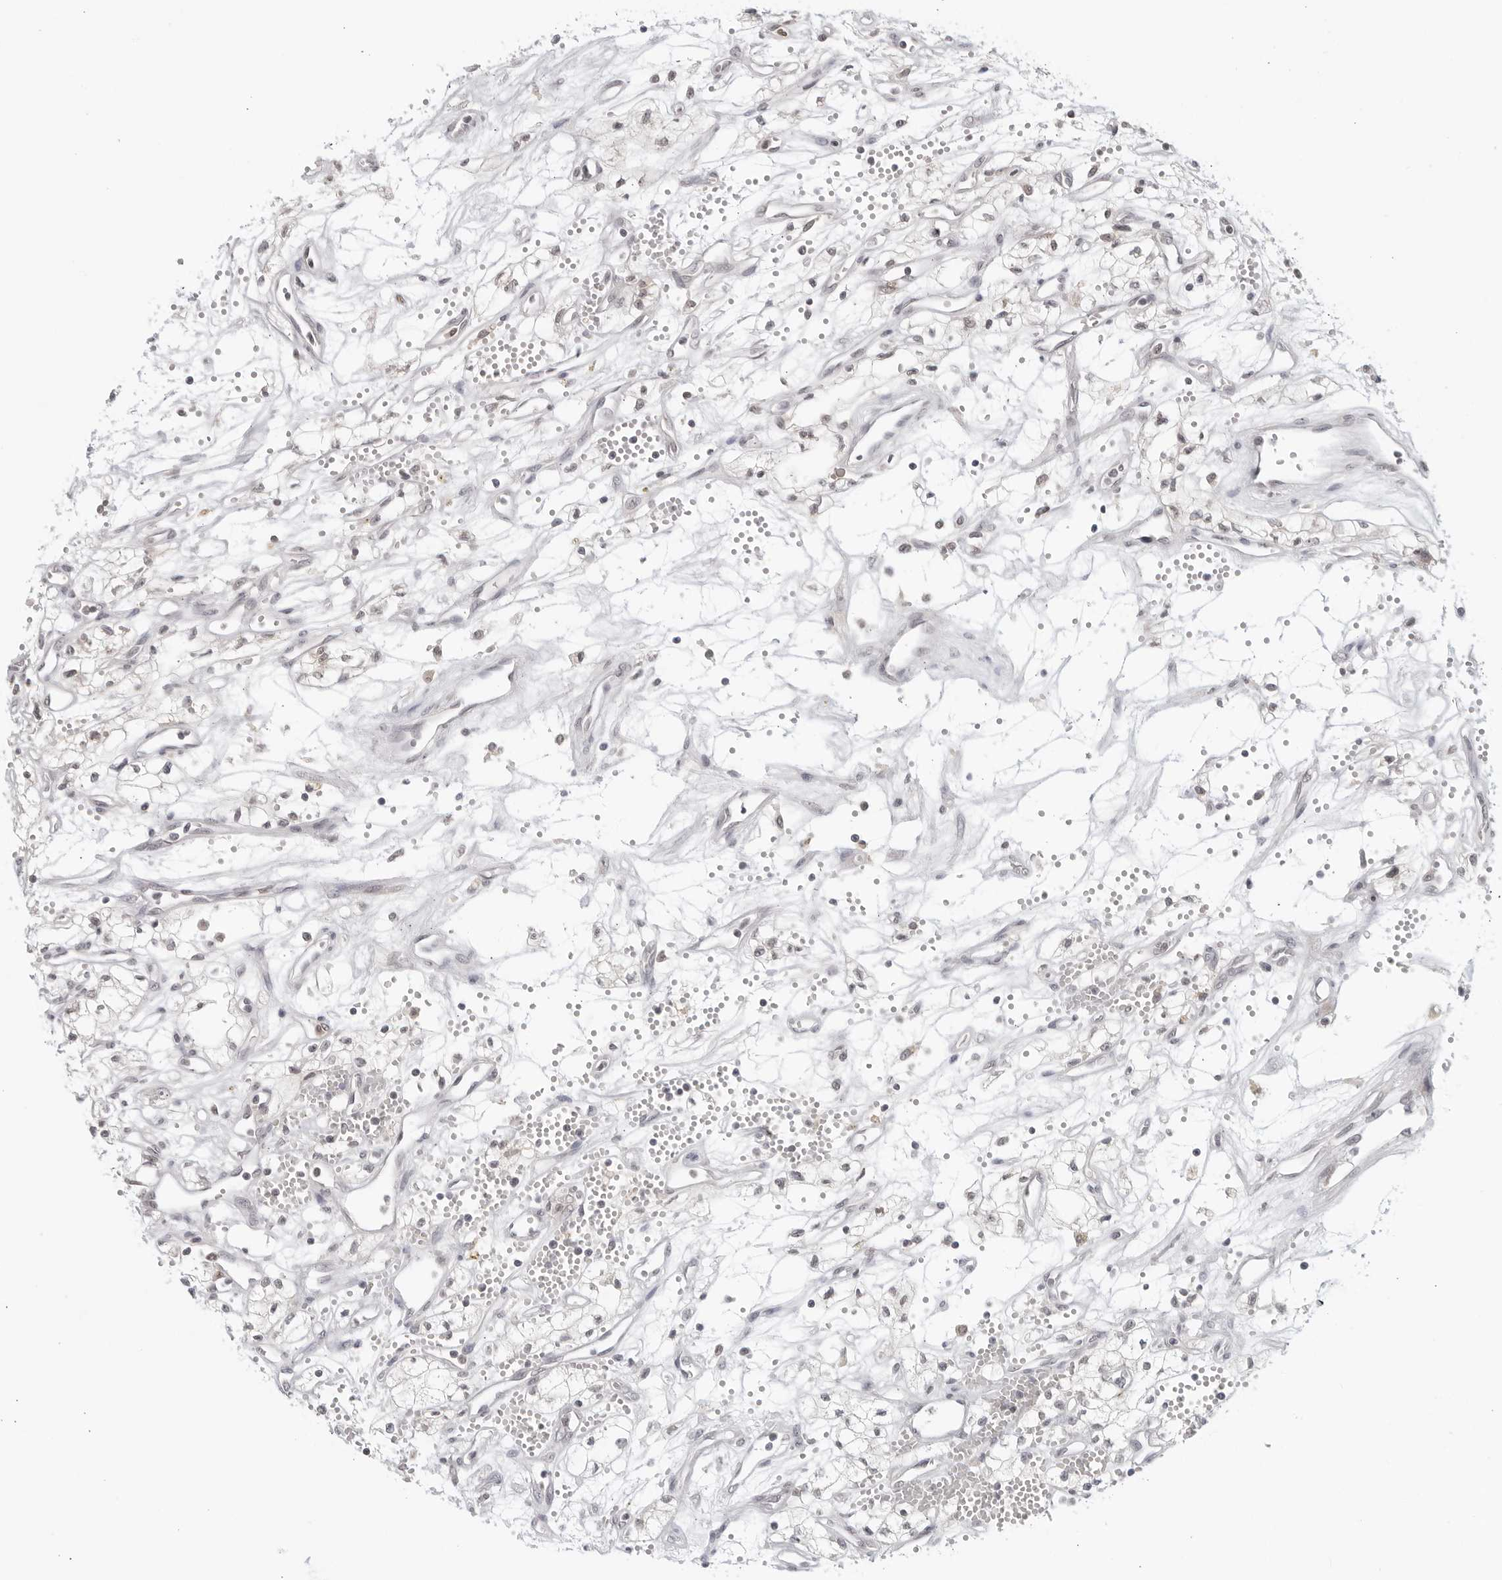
{"staining": {"intensity": "negative", "quantity": "none", "location": "none"}, "tissue": "renal cancer", "cell_type": "Tumor cells", "image_type": "cancer", "snomed": [{"axis": "morphology", "description": "Adenocarcinoma, NOS"}, {"axis": "topography", "description": "Kidney"}], "caption": "High power microscopy image of an immunohistochemistry (IHC) micrograph of renal adenocarcinoma, revealing no significant staining in tumor cells.", "gene": "RAB11FIP3", "patient": {"sex": "male", "age": 59}}